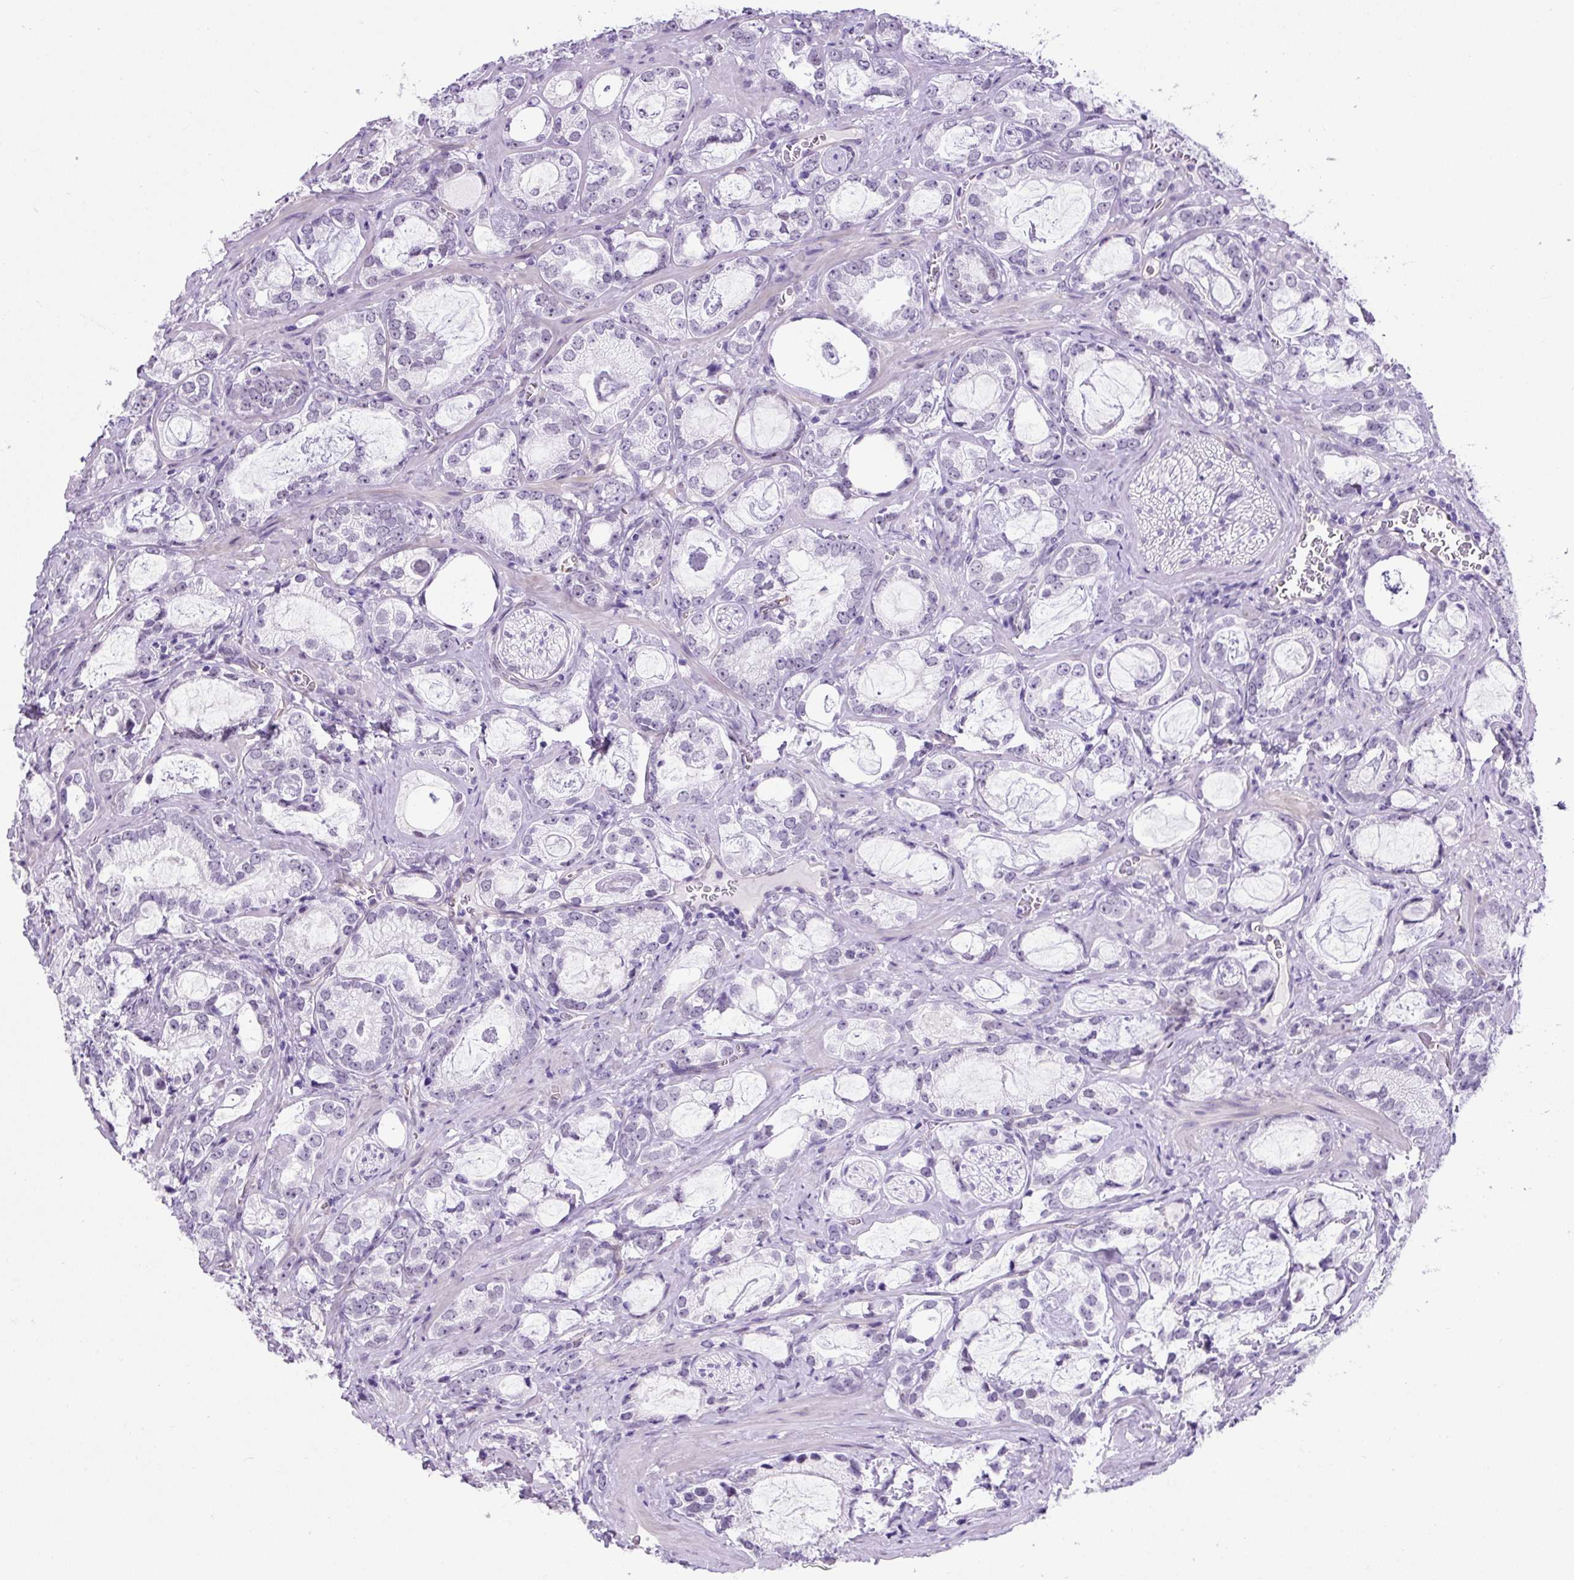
{"staining": {"intensity": "negative", "quantity": "none", "location": "none"}, "tissue": "prostate cancer", "cell_type": "Tumor cells", "image_type": "cancer", "snomed": [{"axis": "morphology", "description": "Adenocarcinoma, Medium grade"}, {"axis": "topography", "description": "Prostate"}], "caption": "Prostate cancer (medium-grade adenocarcinoma) stained for a protein using immunohistochemistry (IHC) reveals no staining tumor cells.", "gene": "KRT12", "patient": {"sex": "male", "age": 57}}